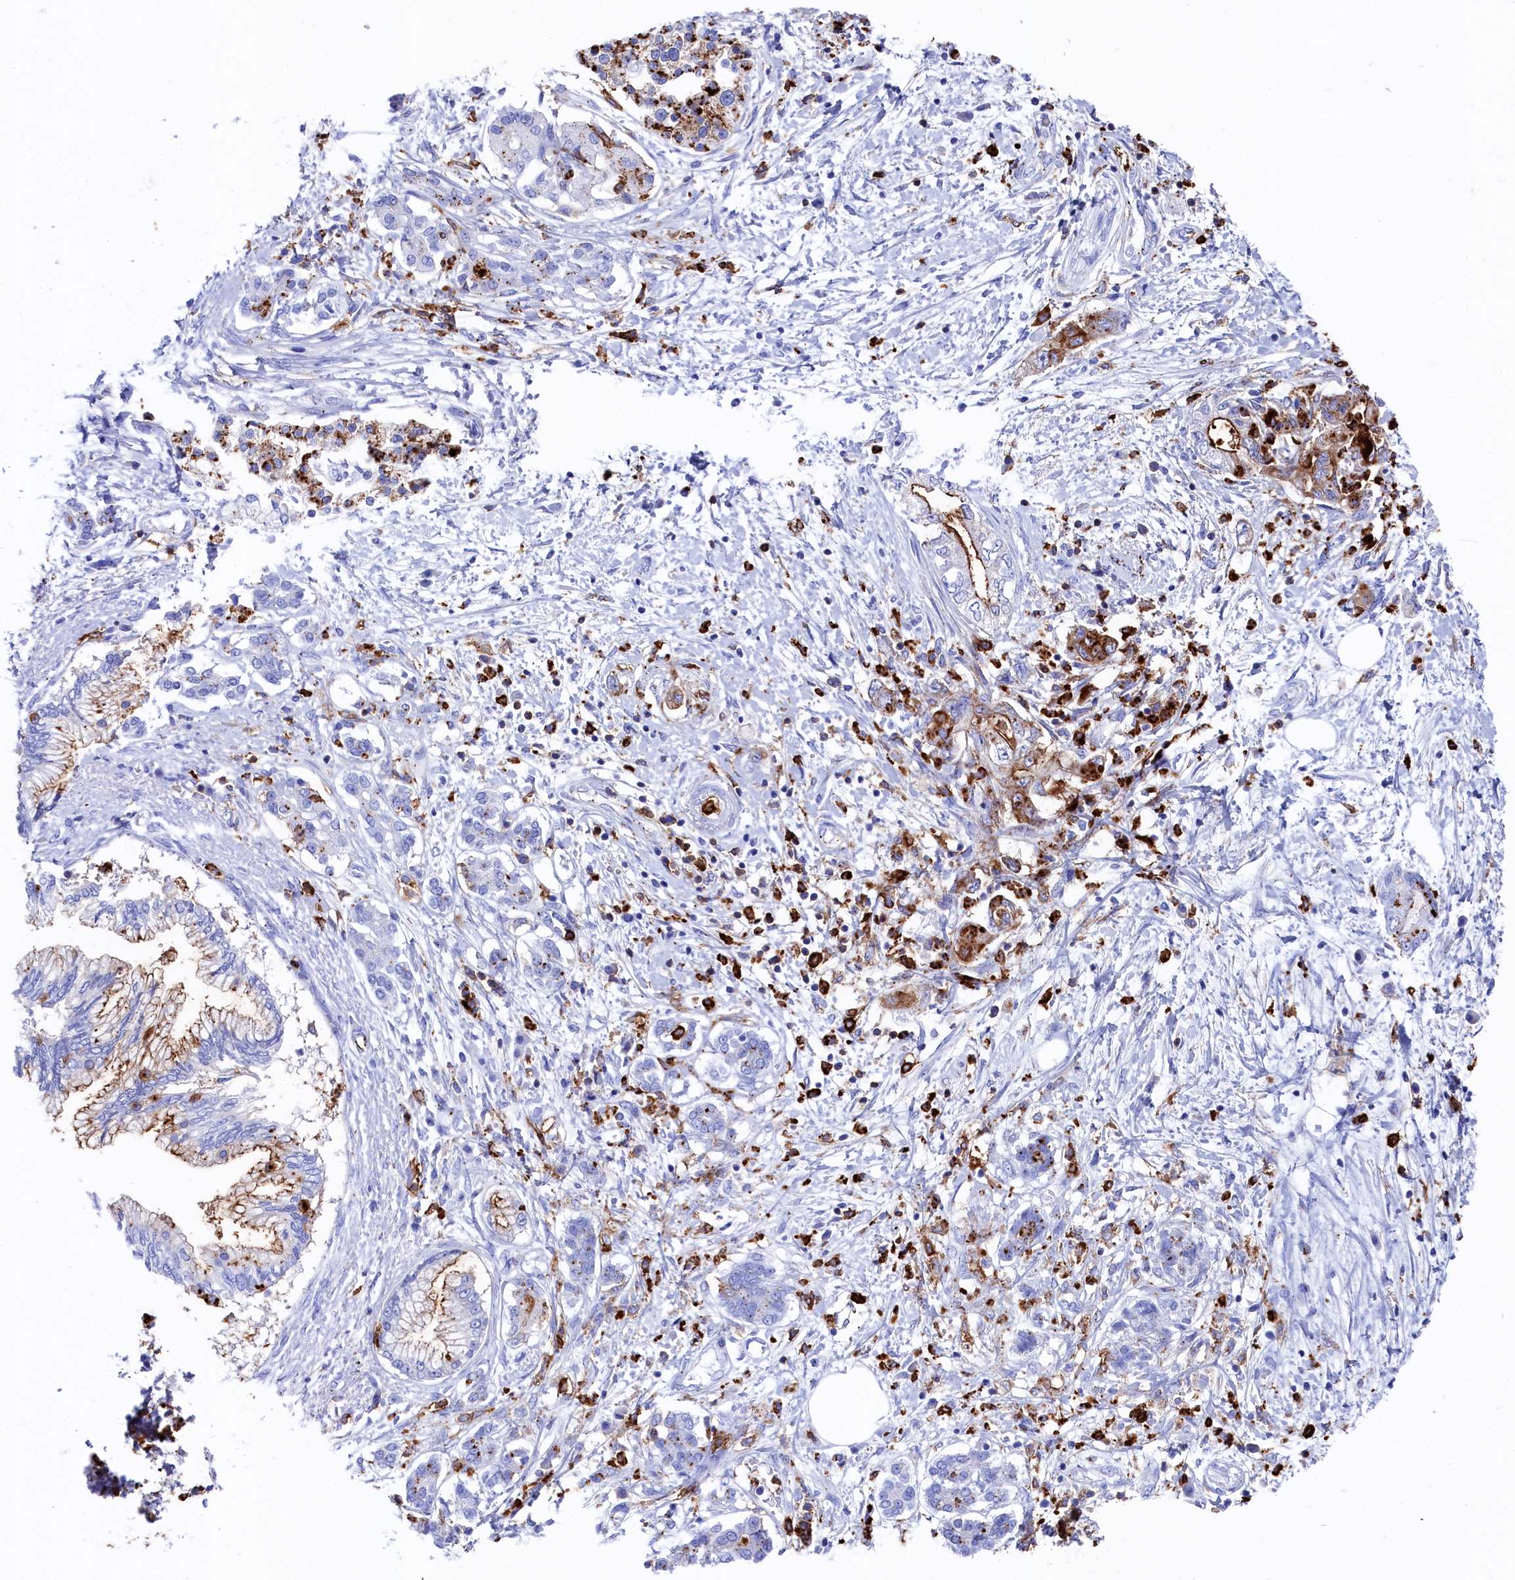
{"staining": {"intensity": "moderate", "quantity": "<25%", "location": "cytoplasmic/membranous"}, "tissue": "pancreatic cancer", "cell_type": "Tumor cells", "image_type": "cancer", "snomed": [{"axis": "morphology", "description": "Adenocarcinoma, NOS"}, {"axis": "topography", "description": "Pancreas"}], "caption": "Adenocarcinoma (pancreatic) tissue shows moderate cytoplasmic/membranous staining in about <25% of tumor cells, visualized by immunohistochemistry.", "gene": "PLAC8", "patient": {"sex": "female", "age": 73}}